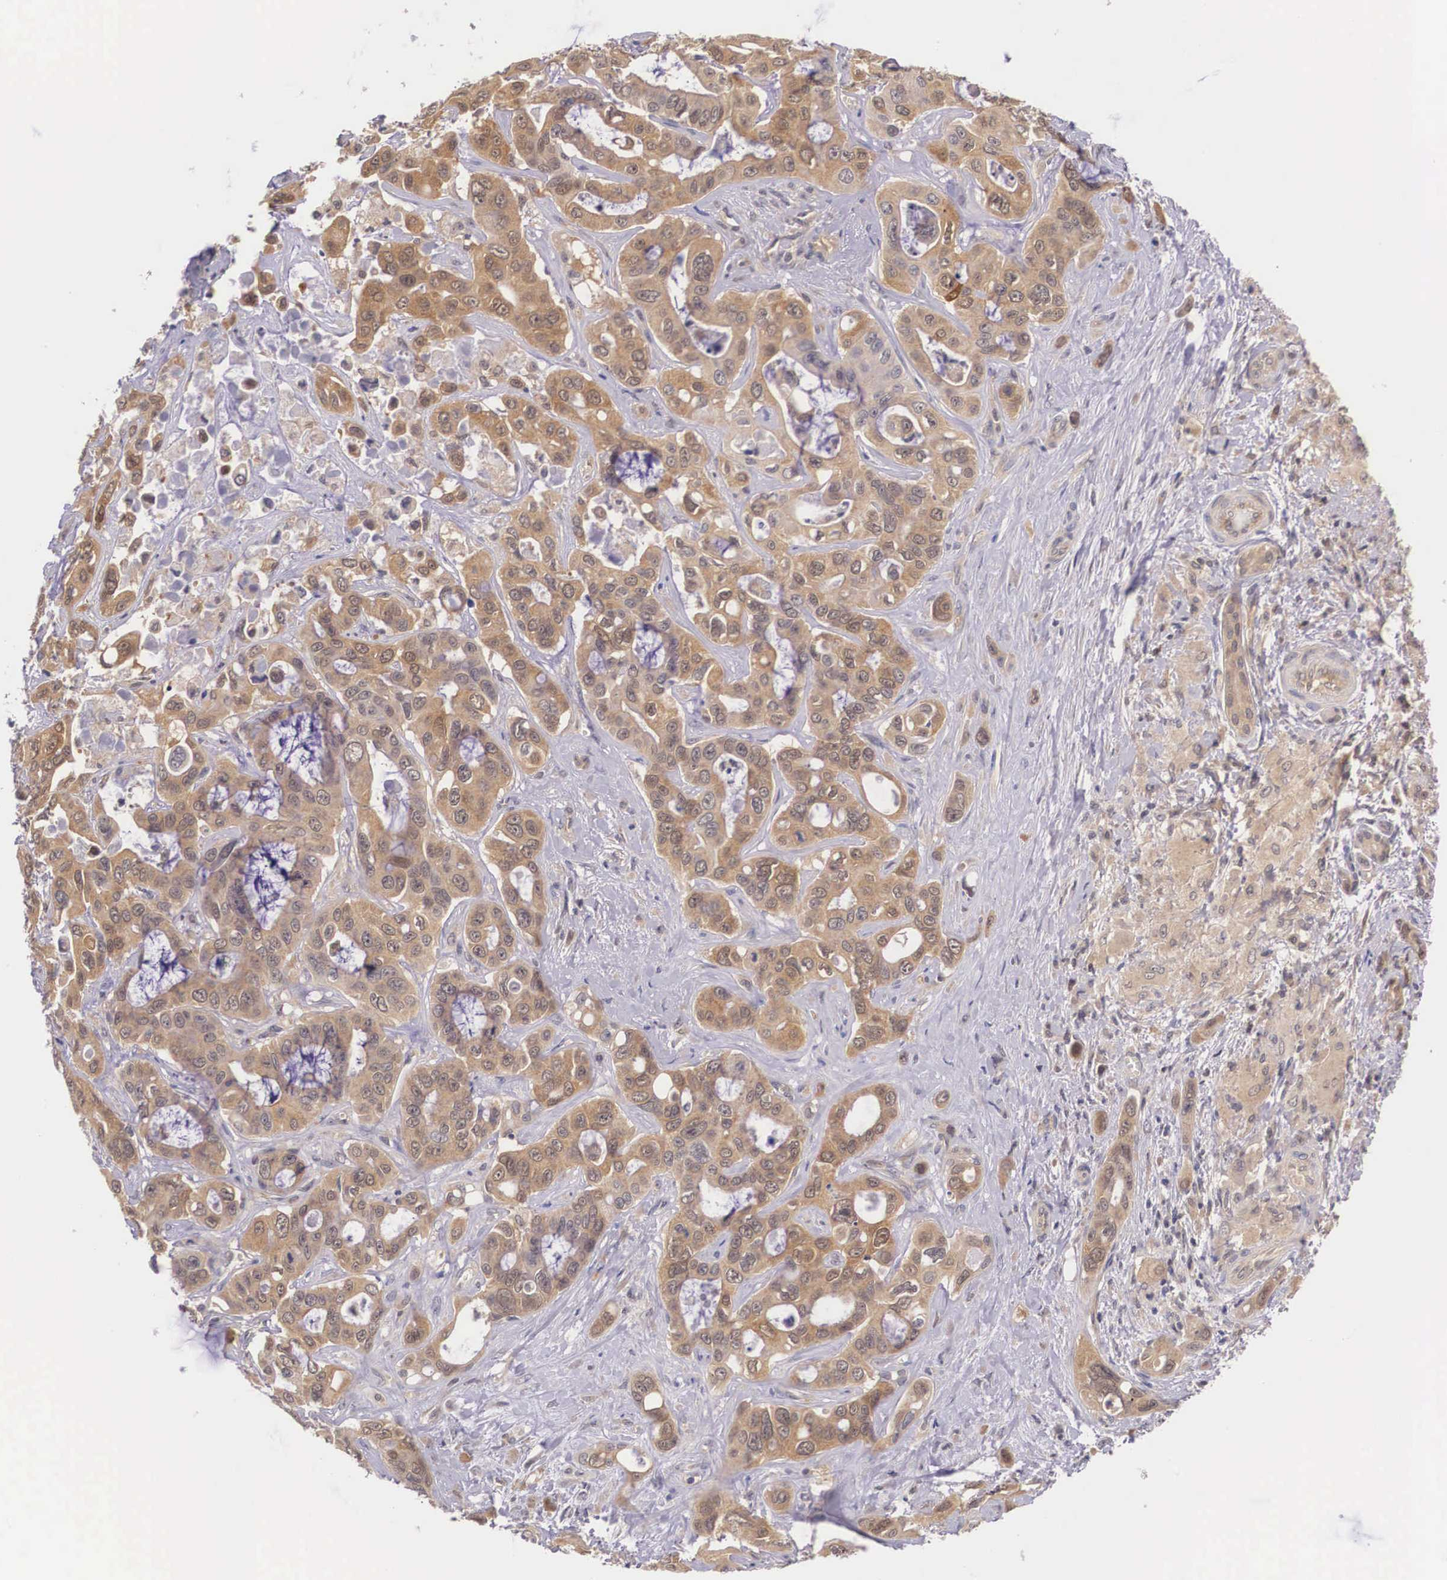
{"staining": {"intensity": "moderate", "quantity": ">75%", "location": "cytoplasmic/membranous"}, "tissue": "liver cancer", "cell_type": "Tumor cells", "image_type": "cancer", "snomed": [{"axis": "morphology", "description": "Cholangiocarcinoma"}, {"axis": "topography", "description": "Liver"}], "caption": "Cholangiocarcinoma (liver) stained with a brown dye shows moderate cytoplasmic/membranous positive positivity in approximately >75% of tumor cells.", "gene": "IGBP1", "patient": {"sex": "female", "age": 79}}